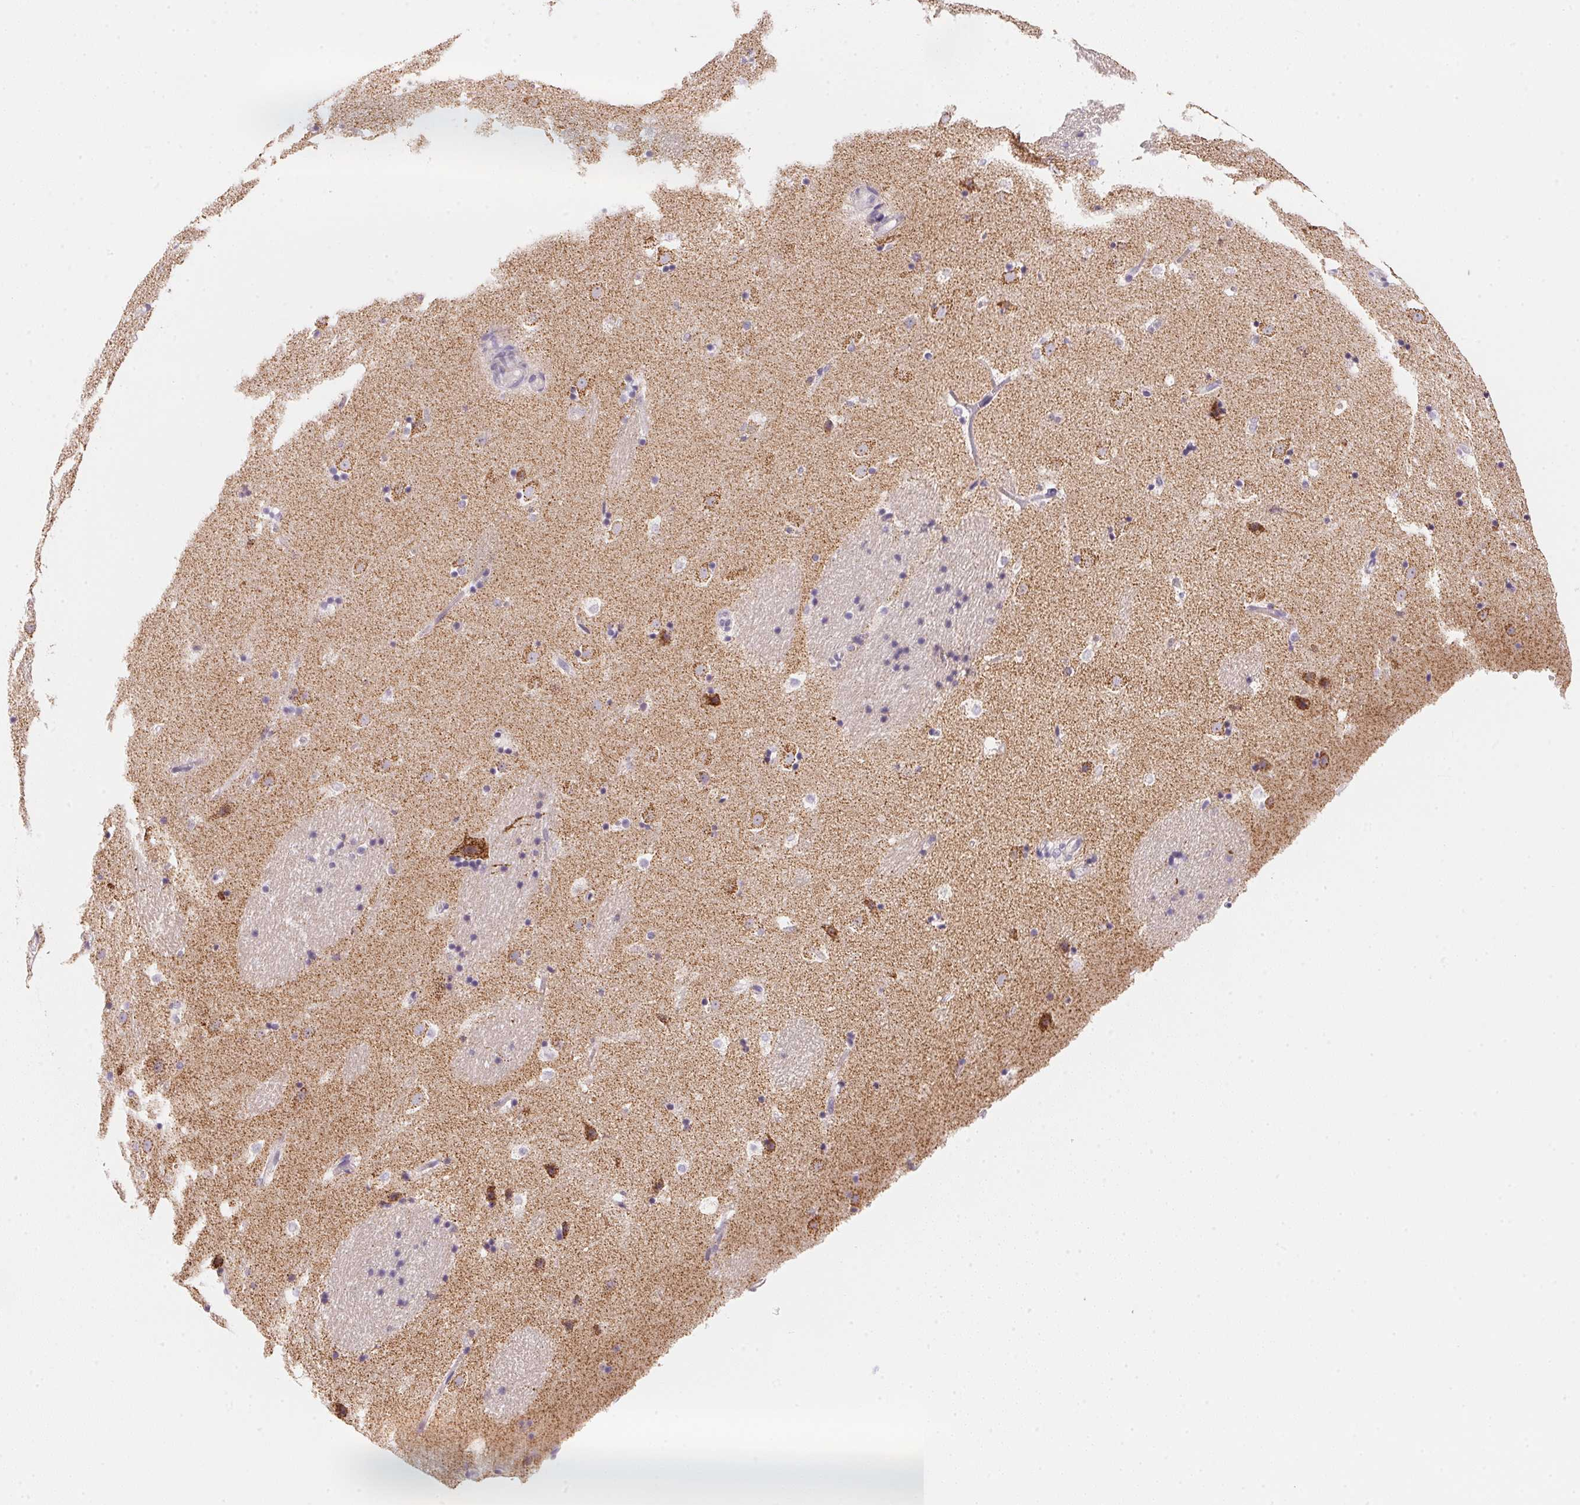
{"staining": {"intensity": "negative", "quantity": "none", "location": "none"}, "tissue": "caudate", "cell_type": "Glial cells", "image_type": "normal", "snomed": [{"axis": "morphology", "description": "Normal tissue, NOS"}, {"axis": "topography", "description": "Lateral ventricle wall"}], "caption": "An image of caudate stained for a protein demonstrates no brown staining in glial cells. The staining was performed using DAB (3,3'-diaminobenzidine) to visualize the protein expression in brown, while the nuclei were stained in blue with hematoxylin (Magnification: 20x).", "gene": "GIPC2", "patient": {"sex": "male", "age": 37}}